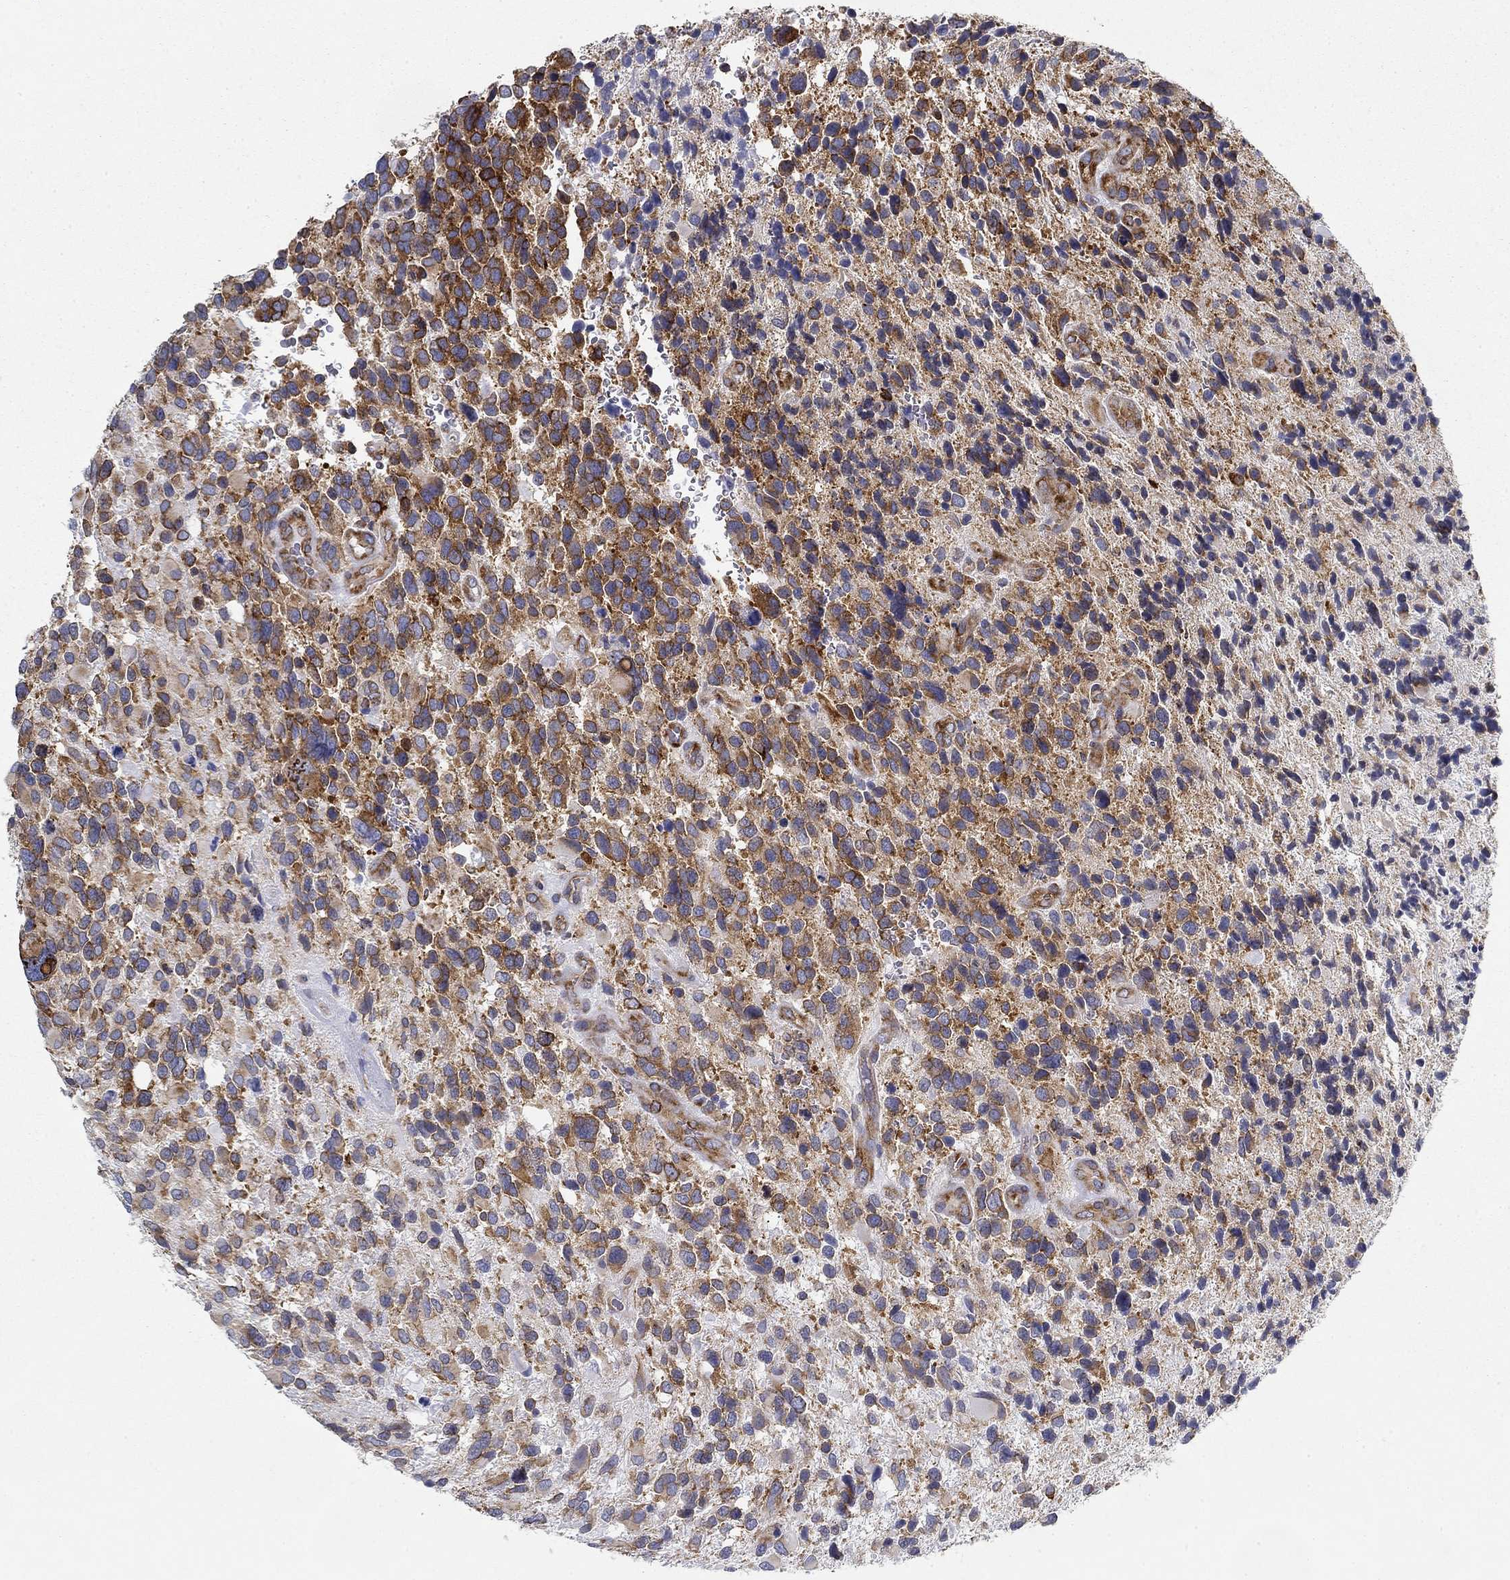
{"staining": {"intensity": "strong", "quantity": "25%-75%", "location": "cytoplasmic/membranous"}, "tissue": "glioma", "cell_type": "Tumor cells", "image_type": "cancer", "snomed": [{"axis": "morphology", "description": "Glioma, malignant, Low grade"}, {"axis": "topography", "description": "Brain"}], "caption": "Strong cytoplasmic/membranous expression is seen in about 25%-75% of tumor cells in glioma. Using DAB (brown) and hematoxylin (blue) stains, captured at high magnification using brightfield microscopy.", "gene": "FXR1", "patient": {"sex": "female", "age": 32}}